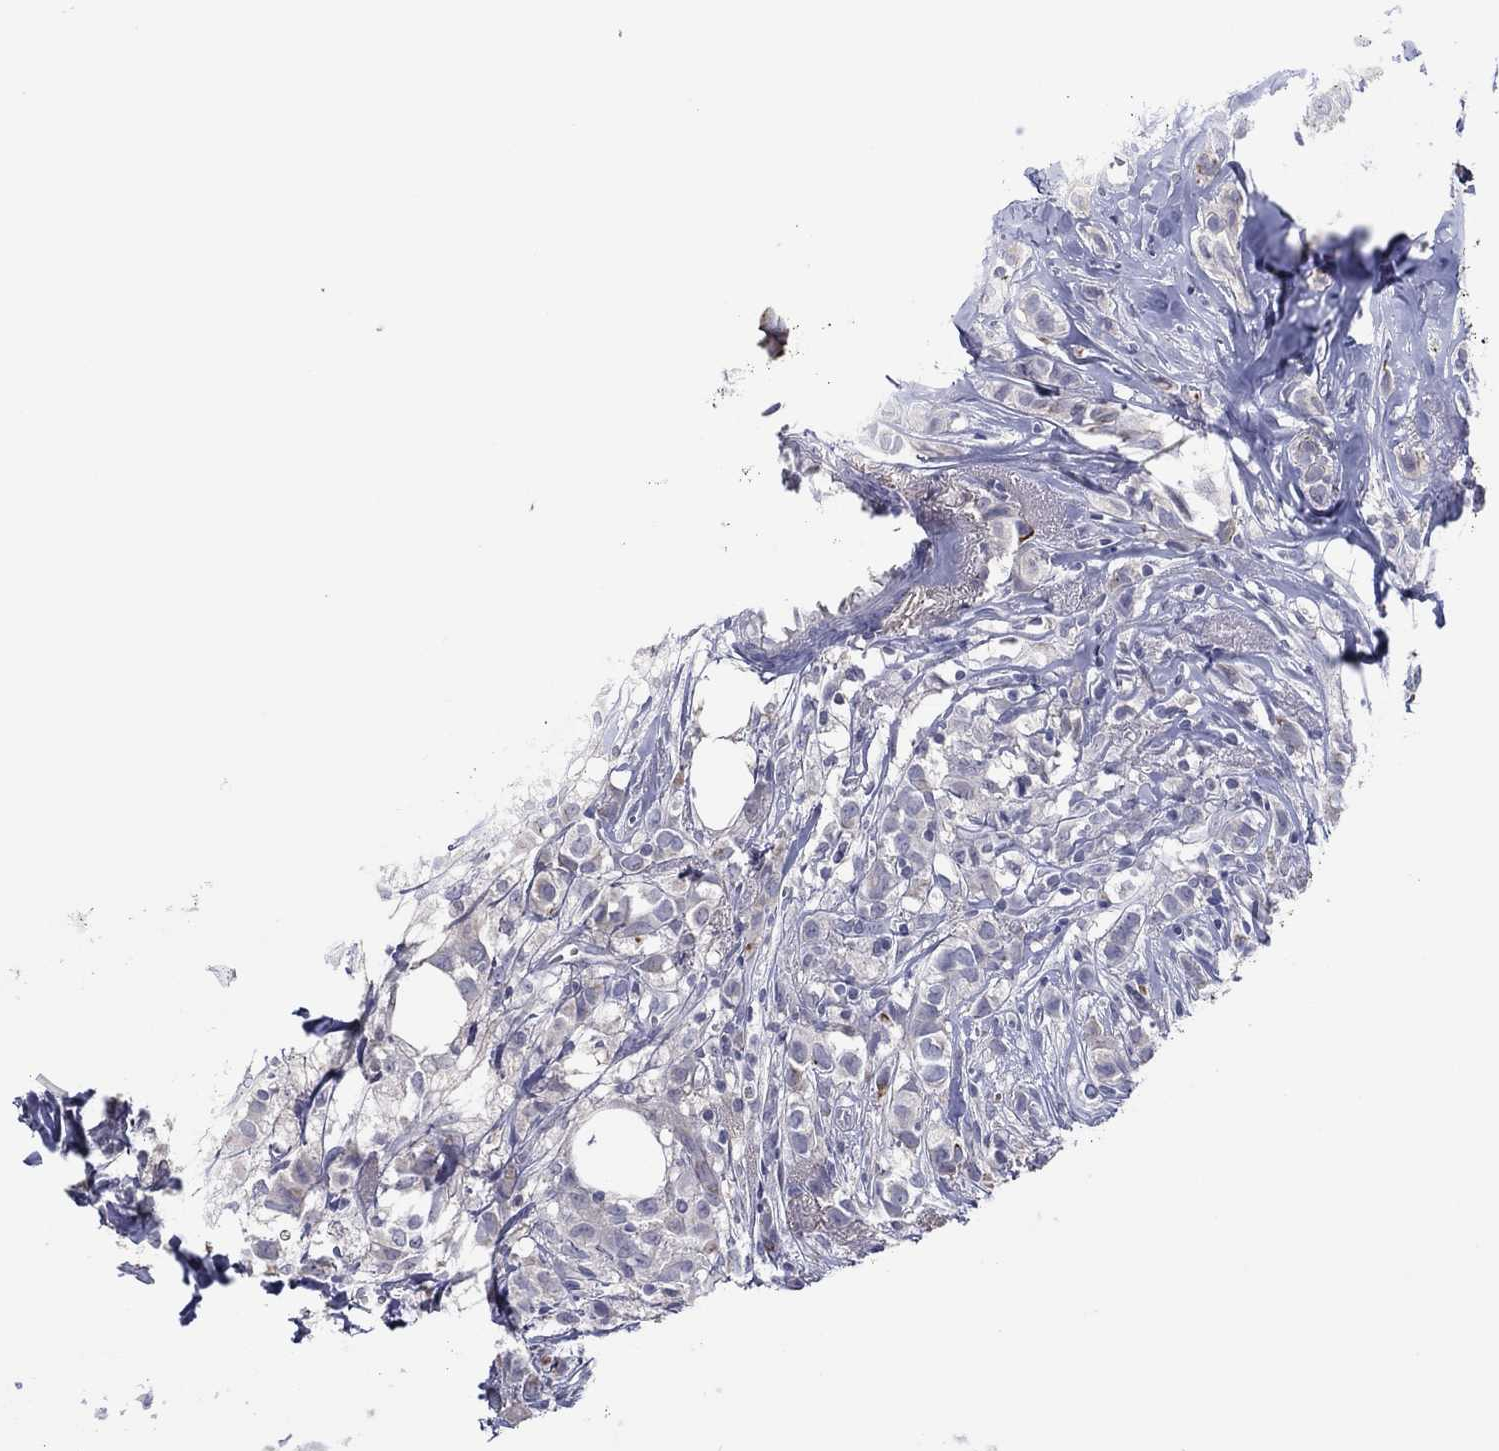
{"staining": {"intensity": "negative", "quantity": "none", "location": "none"}, "tissue": "breast cancer", "cell_type": "Tumor cells", "image_type": "cancer", "snomed": [{"axis": "morphology", "description": "Duct carcinoma"}, {"axis": "topography", "description": "Breast"}], "caption": "High power microscopy photomicrograph of an immunohistochemistry micrograph of breast cancer (infiltrating ductal carcinoma), revealing no significant positivity in tumor cells. (Brightfield microscopy of DAB (3,3'-diaminobenzidine) immunohistochemistry (IHC) at high magnification).", "gene": "TRIM31", "patient": {"sex": "female", "age": 85}}